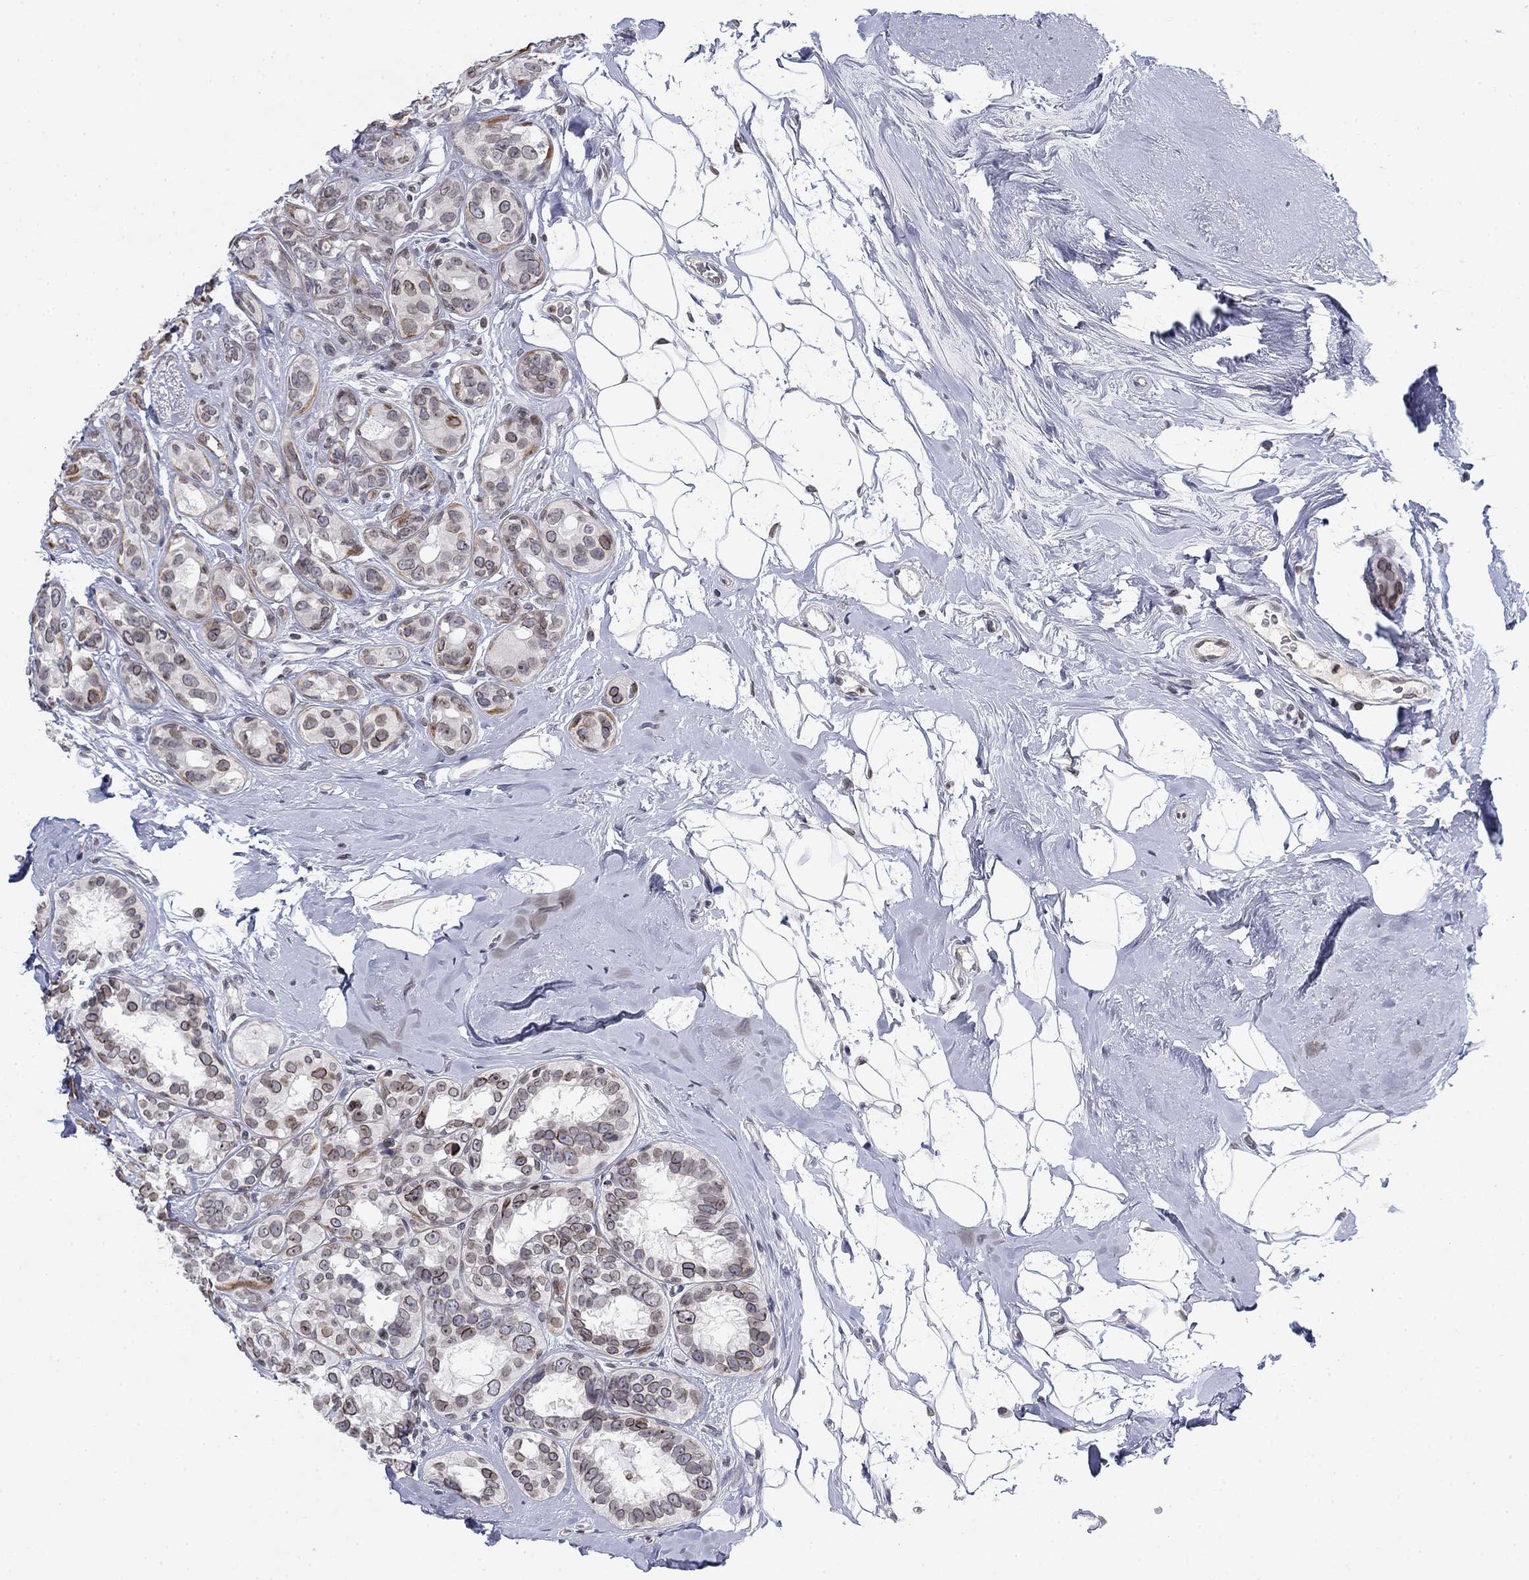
{"staining": {"intensity": "strong", "quantity": "<25%", "location": "cytoplasmic/membranous,nuclear"}, "tissue": "breast cancer", "cell_type": "Tumor cells", "image_type": "cancer", "snomed": [{"axis": "morphology", "description": "Duct carcinoma"}, {"axis": "topography", "description": "Breast"}], "caption": "Immunohistochemistry (IHC) histopathology image of human breast cancer stained for a protein (brown), which reveals medium levels of strong cytoplasmic/membranous and nuclear positivity in approximately <25% of tumor cells.", "gene": "TOR1AIP1", "patient": {"sex": "female", "age": 55}}